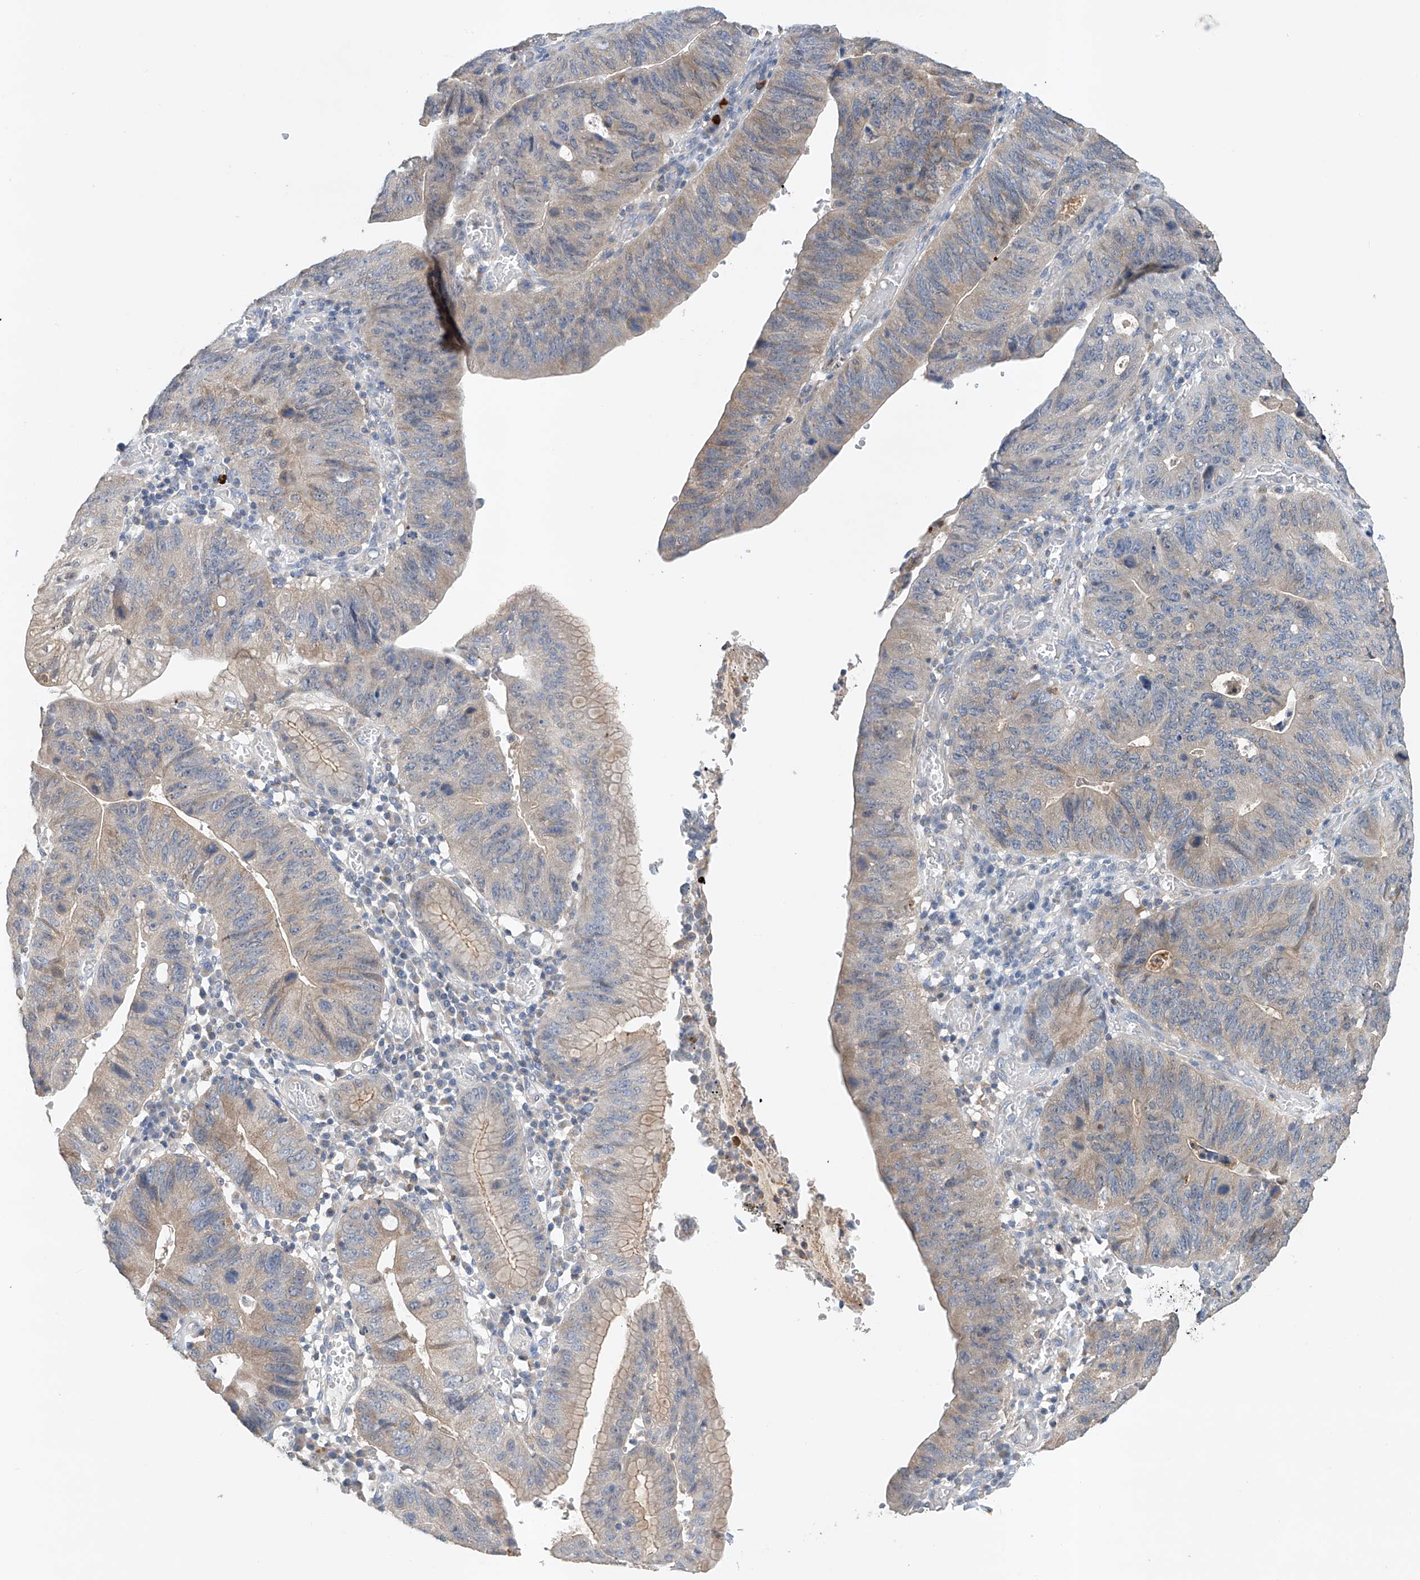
{"staining": {"intensity": "weak", "quantity": "25%-75%", "location": "cytoplasmic/membranous"}, "tissue": "stomach cancer", "cell_type": "Tumor cells", "image_type": "cancer", "snomed": [{"axis": "morphology", "description": "Adenocarcinoma, NOS"}, {"axis": "topography", "description": "Stomach"}], "caption": "Immunohistochemistry (IHC) (DAB (3,3'-diaminobenzidine)) staining of stomach cancer (adenocarcinoma) displays weak cytoplasmic/membranous protein positivity in approximately 25%-75% of tumor cells.", "gene": "GPC4", "patient": {"sex": "male", "age": 59}}